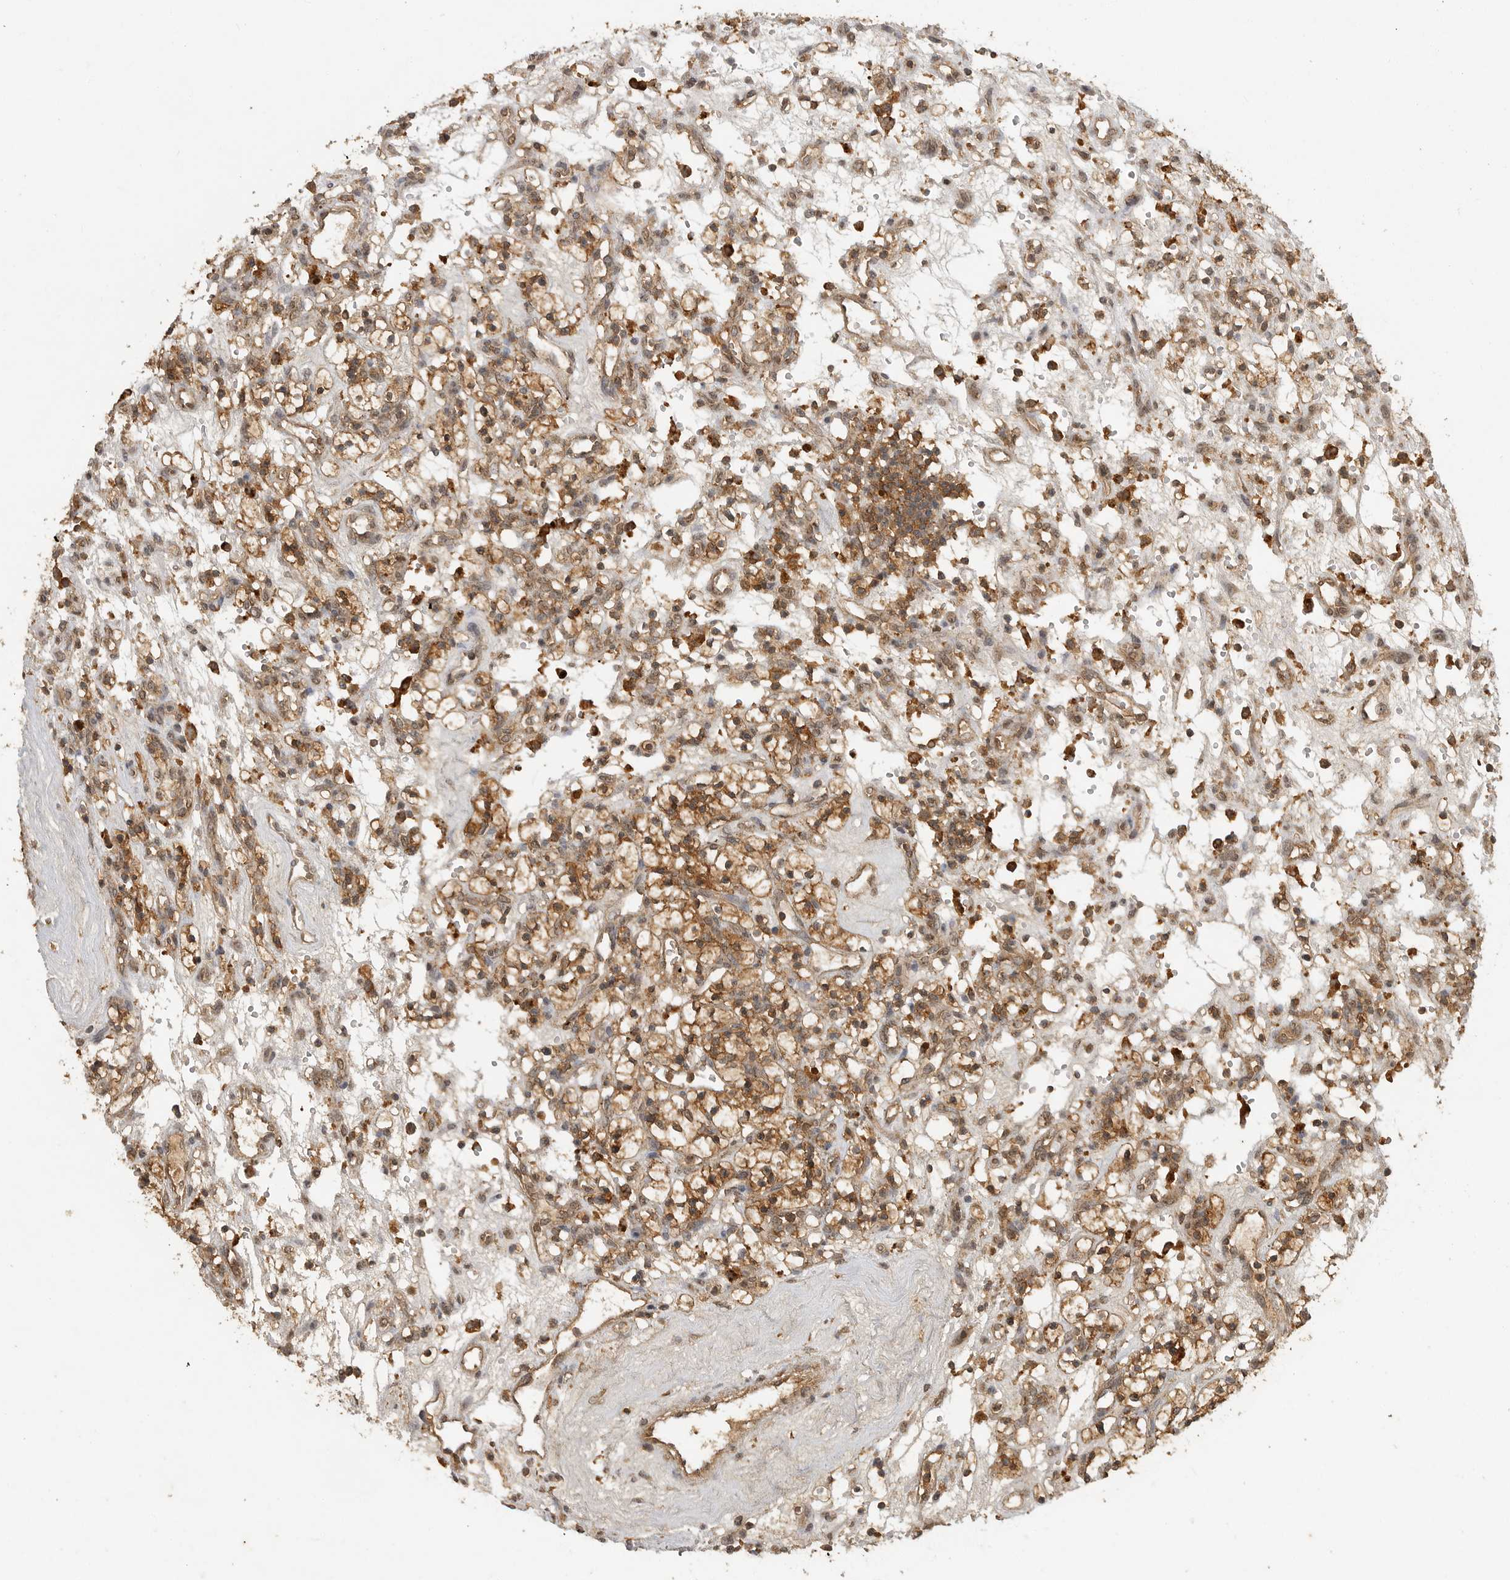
{"staining": {"intensity": "moderate", "quantity": ">75%", "location": "cytoplasmic/membranous"}, "tissue": "renal cancer", "cell_type": "Tumor cells", "image_type": "cancer", "snomed": [{"axis": "morphology", "description": "Adenocarcinoma, NOS"}, {"axis": "topography", "description": "Kidney"}], "caption": "Approximately >75% of tumor cells in human renal cancer (adenocarcinoma) exhibit moderate cytoplasmic/membranous protein expression as visualized by brown immunohistochemical staining.", "gene": "ICOSLG", "patient": {"sex": "female", "age": 57}}